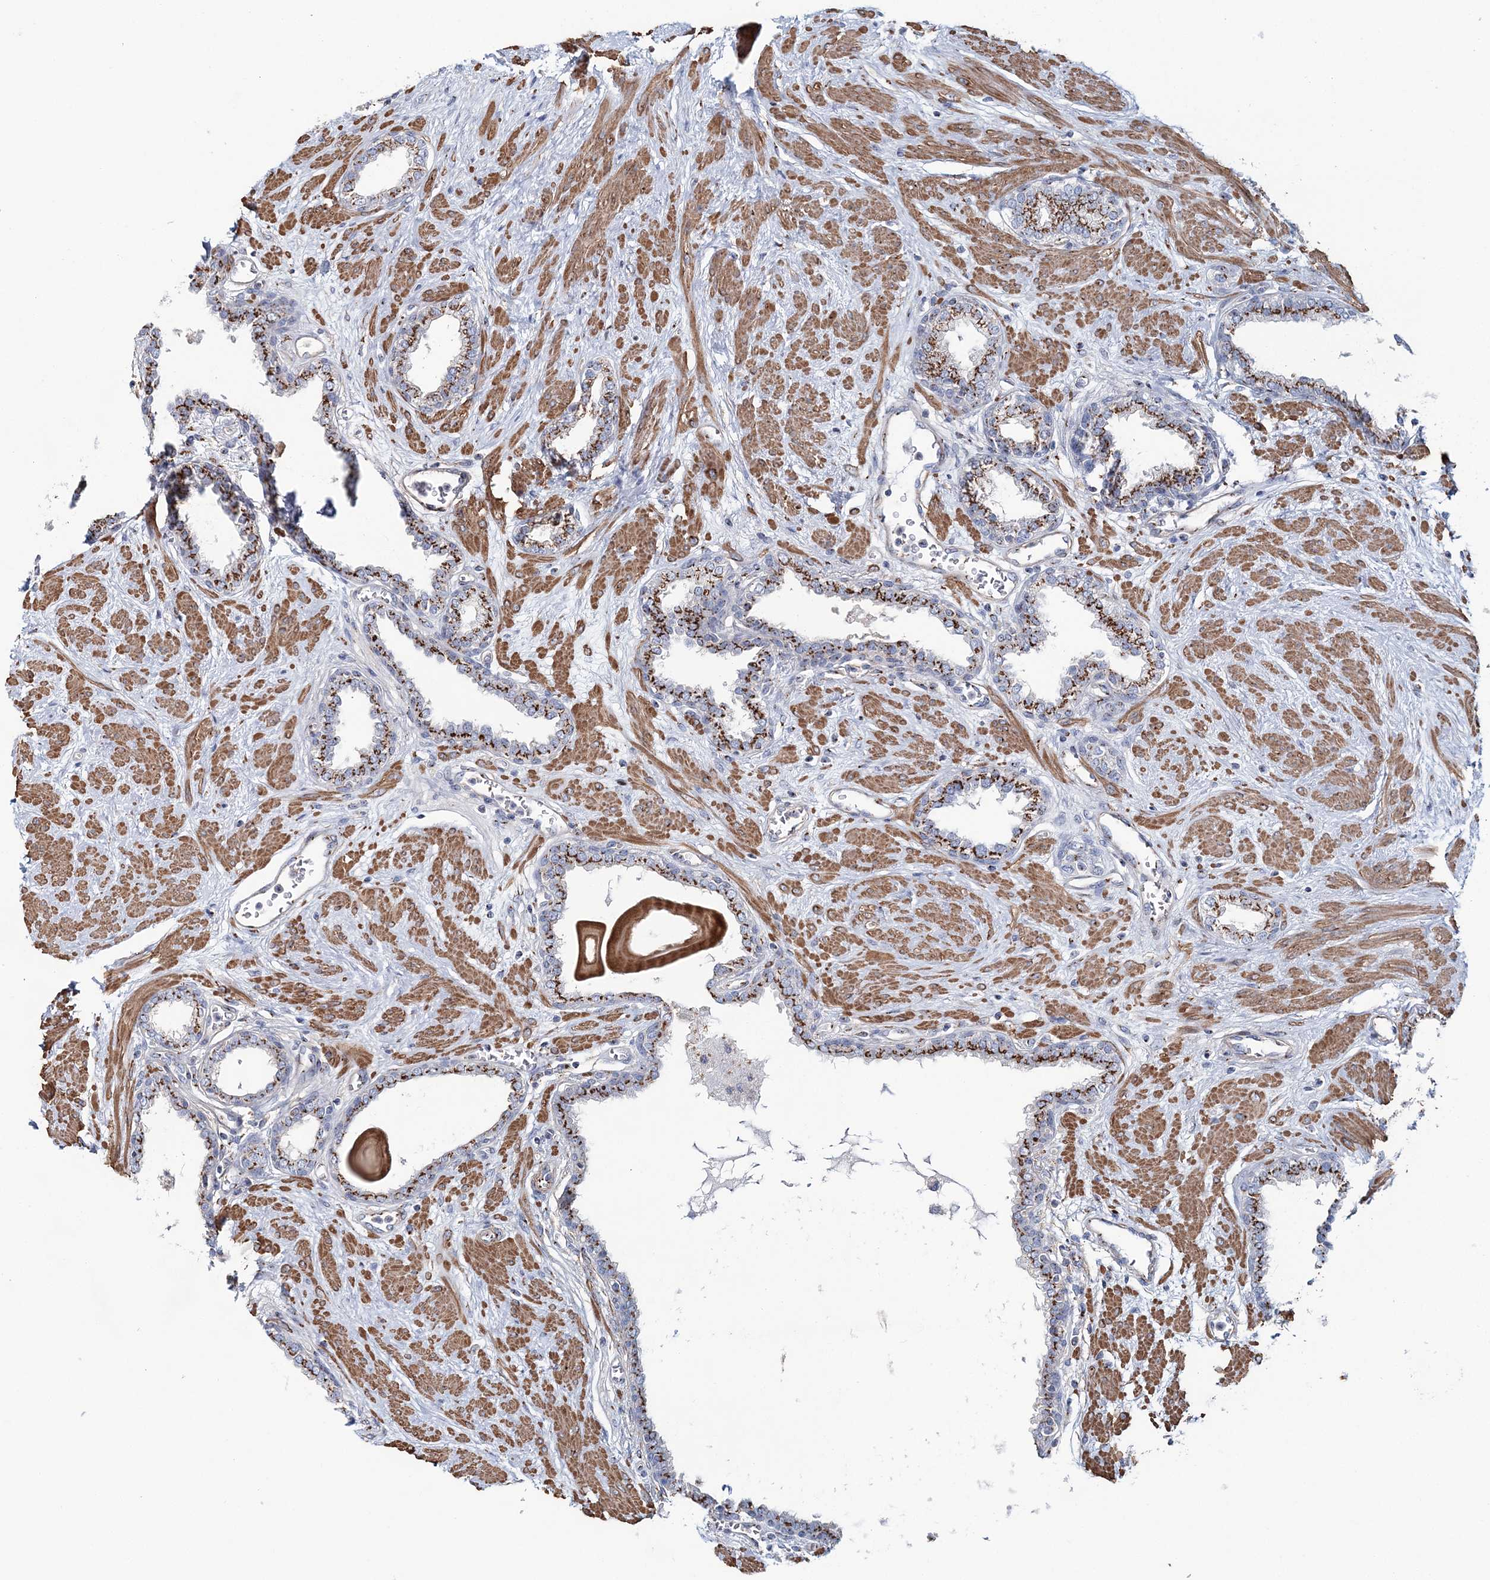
{"staining": {"intensity": "moderate", "quantity": ">75%", "location": "cytoplasmic/membranous"}, "tissue": "prostate", "cell_type": "Glandular cells", "image_type": "normal", "snomed": [{"axis": "morphology", "description": "Normal tissue, NOS"}, {"axis": "topography", "description": "Prostate"}], "caption": "Moderate cytoplasmic/membranous protein expression is seen in approximately >75% of glandular cells in prostate.", "gene": "MAN1A2", "patient": {"sex": "male", "age": 51}}